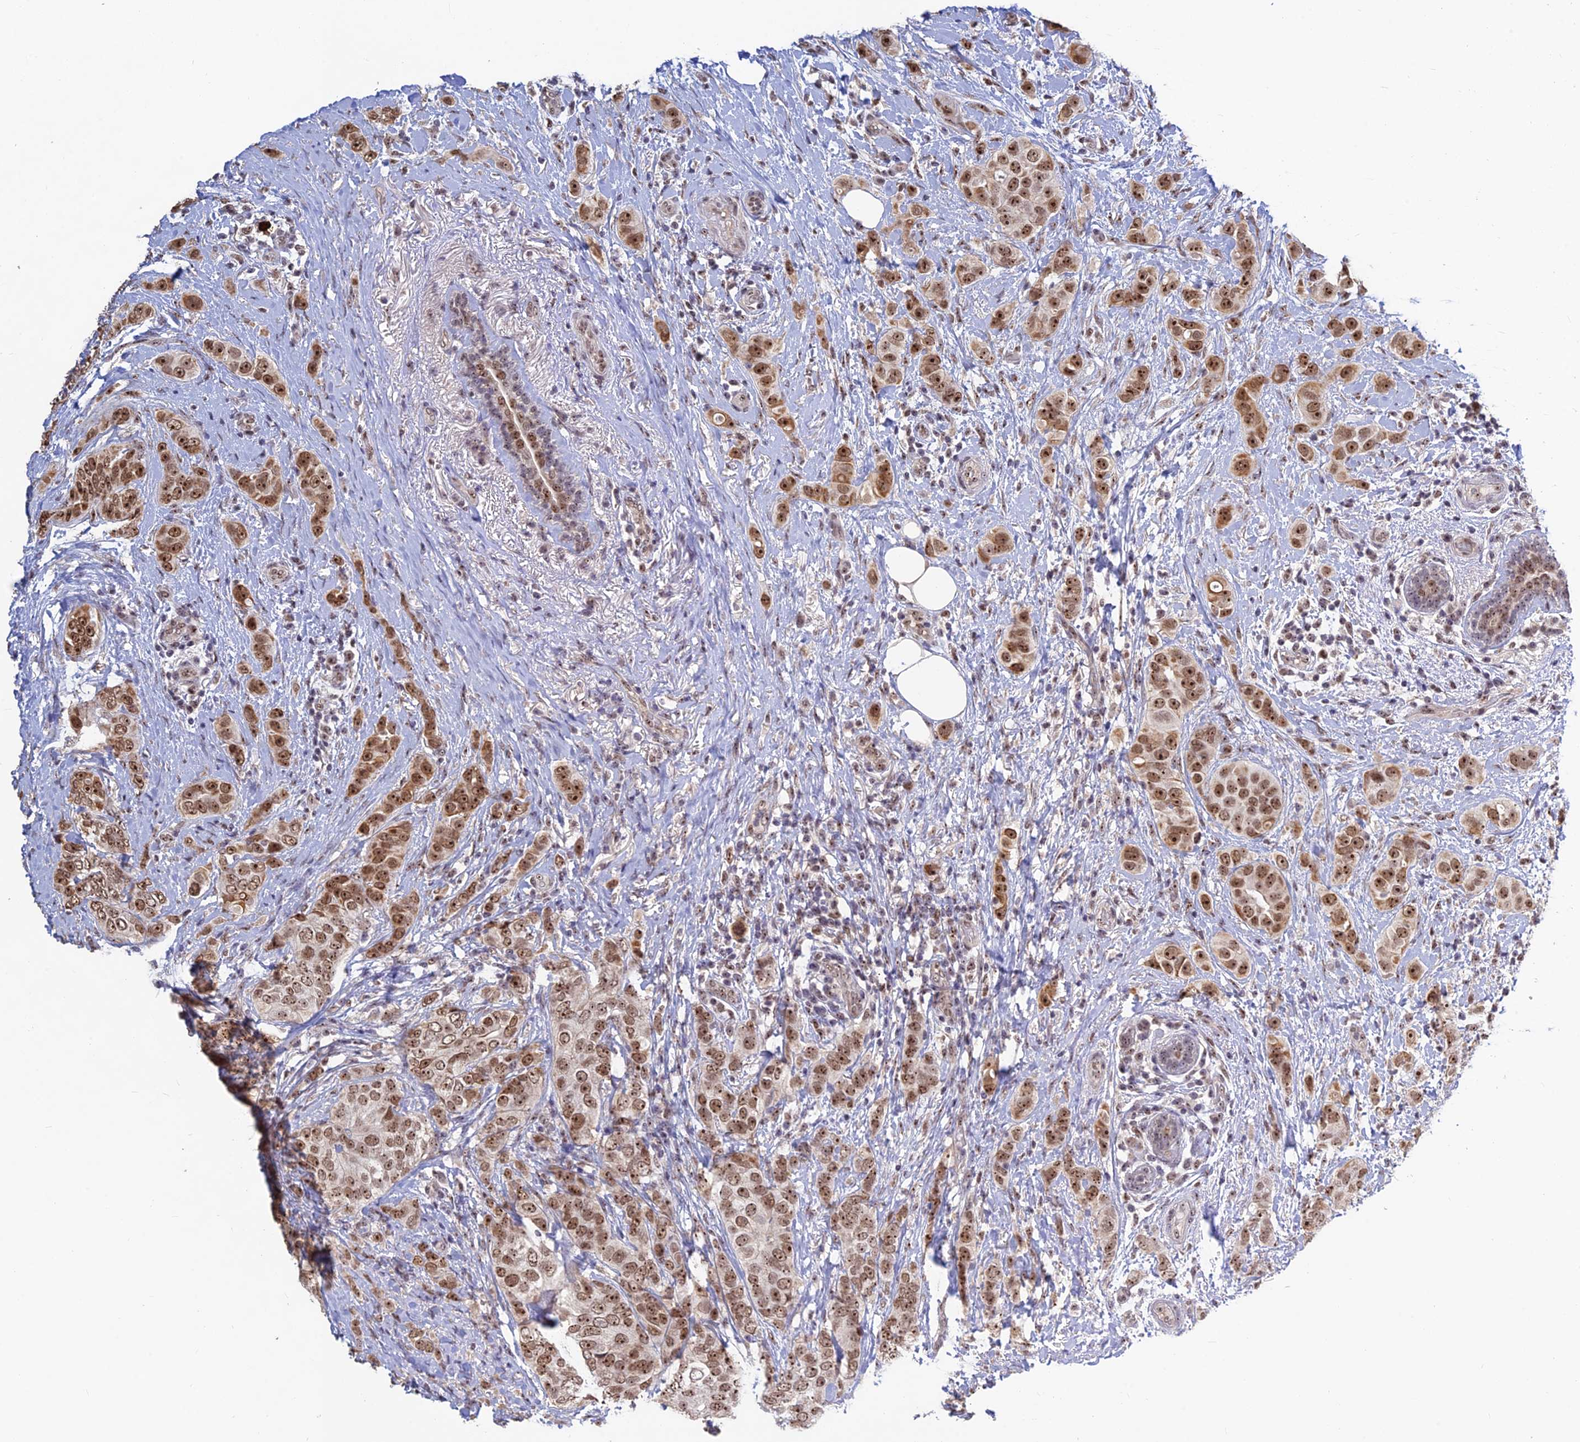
{"staining": {"intensity": "moderate", "quantity": ">75%", "location": "nuclear"}, "tissue": "breast cancer", "cell_type": "Tumor cells", "image_type": "cancer", "snomed": [{"axis": "morphology", "description": "Lobular carcinoma"}, {"axis": "topography", "description": "Breast"}], "caption": "Breast cancer was stained to show a protein in brown. There is medium levels of moderate nuclear staining in about >75% of tumor cells.", "gene": "POLR1G", "patient": {"sex": "female", "age": 51}}